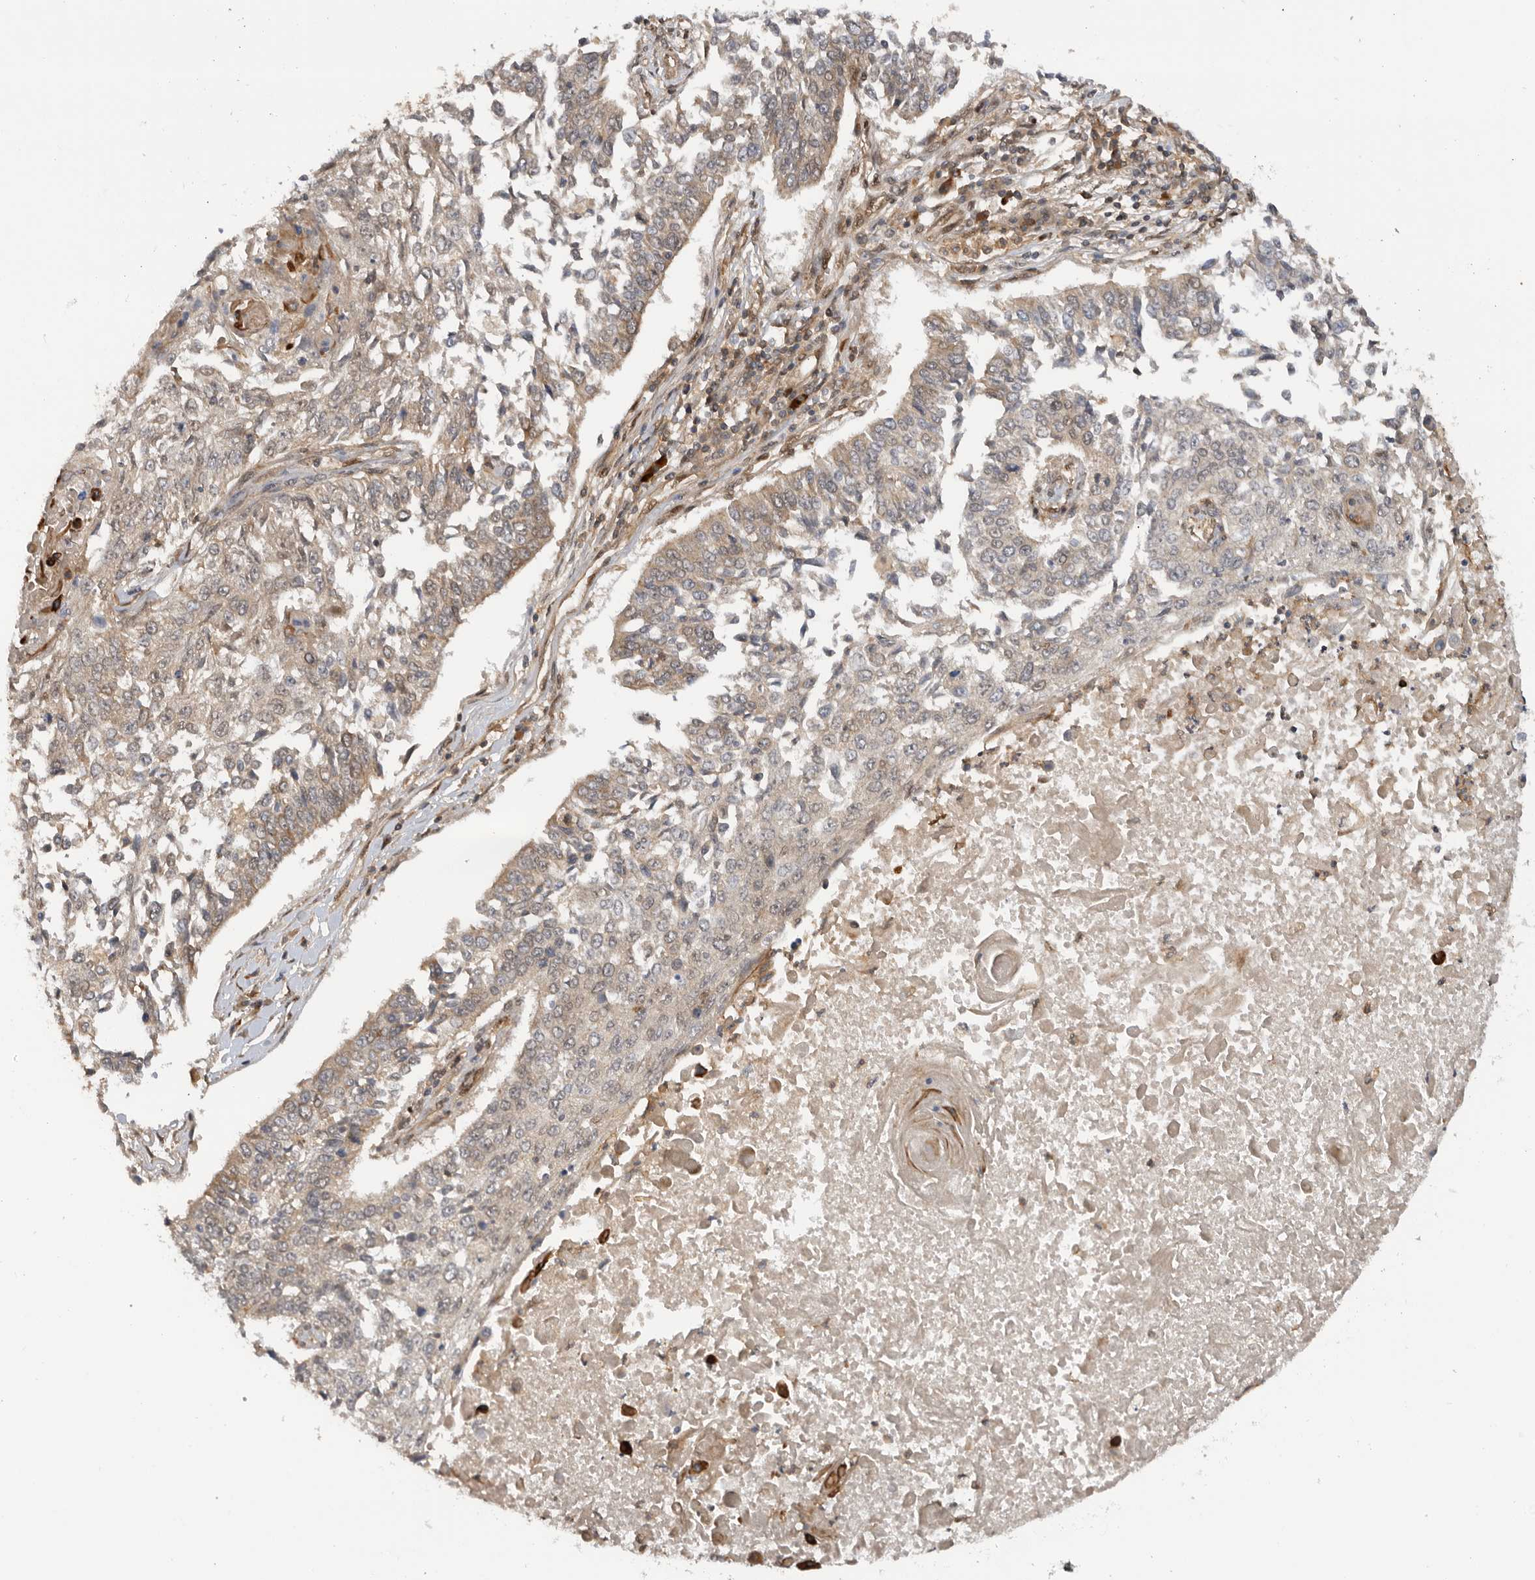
{"staining": {"intensity": "weak", "quantity": "<25%", "location": "cytoplasmic/membranous"}, "tissue": "lung cancer", "cell_type": "Tumor cells", "image_type": "cancer", "snomed": [{"axis": "morphology", "description": "Normal tissue, NOS"}, {"axis": "morphology", "description": "Squamous cell carcinoma, NOS"}, {"axis": "topography", "description": "Cartilage tissue"}, {"axis": "topography", "description": "Bronchus"}, {"axis": "topography", "description": "Lung"}, {"axis": "topography", "description": "Peripheral nerve tissue"}], "caption": "Immunohistochemistry (IHC) photomicrograph of human squamous cell carcinoma (lung) stained for a protein (brown), which displays no expression in tumor cells.", "gene": "DCAF8", "patient": {"sex": "female", "age": 49}}